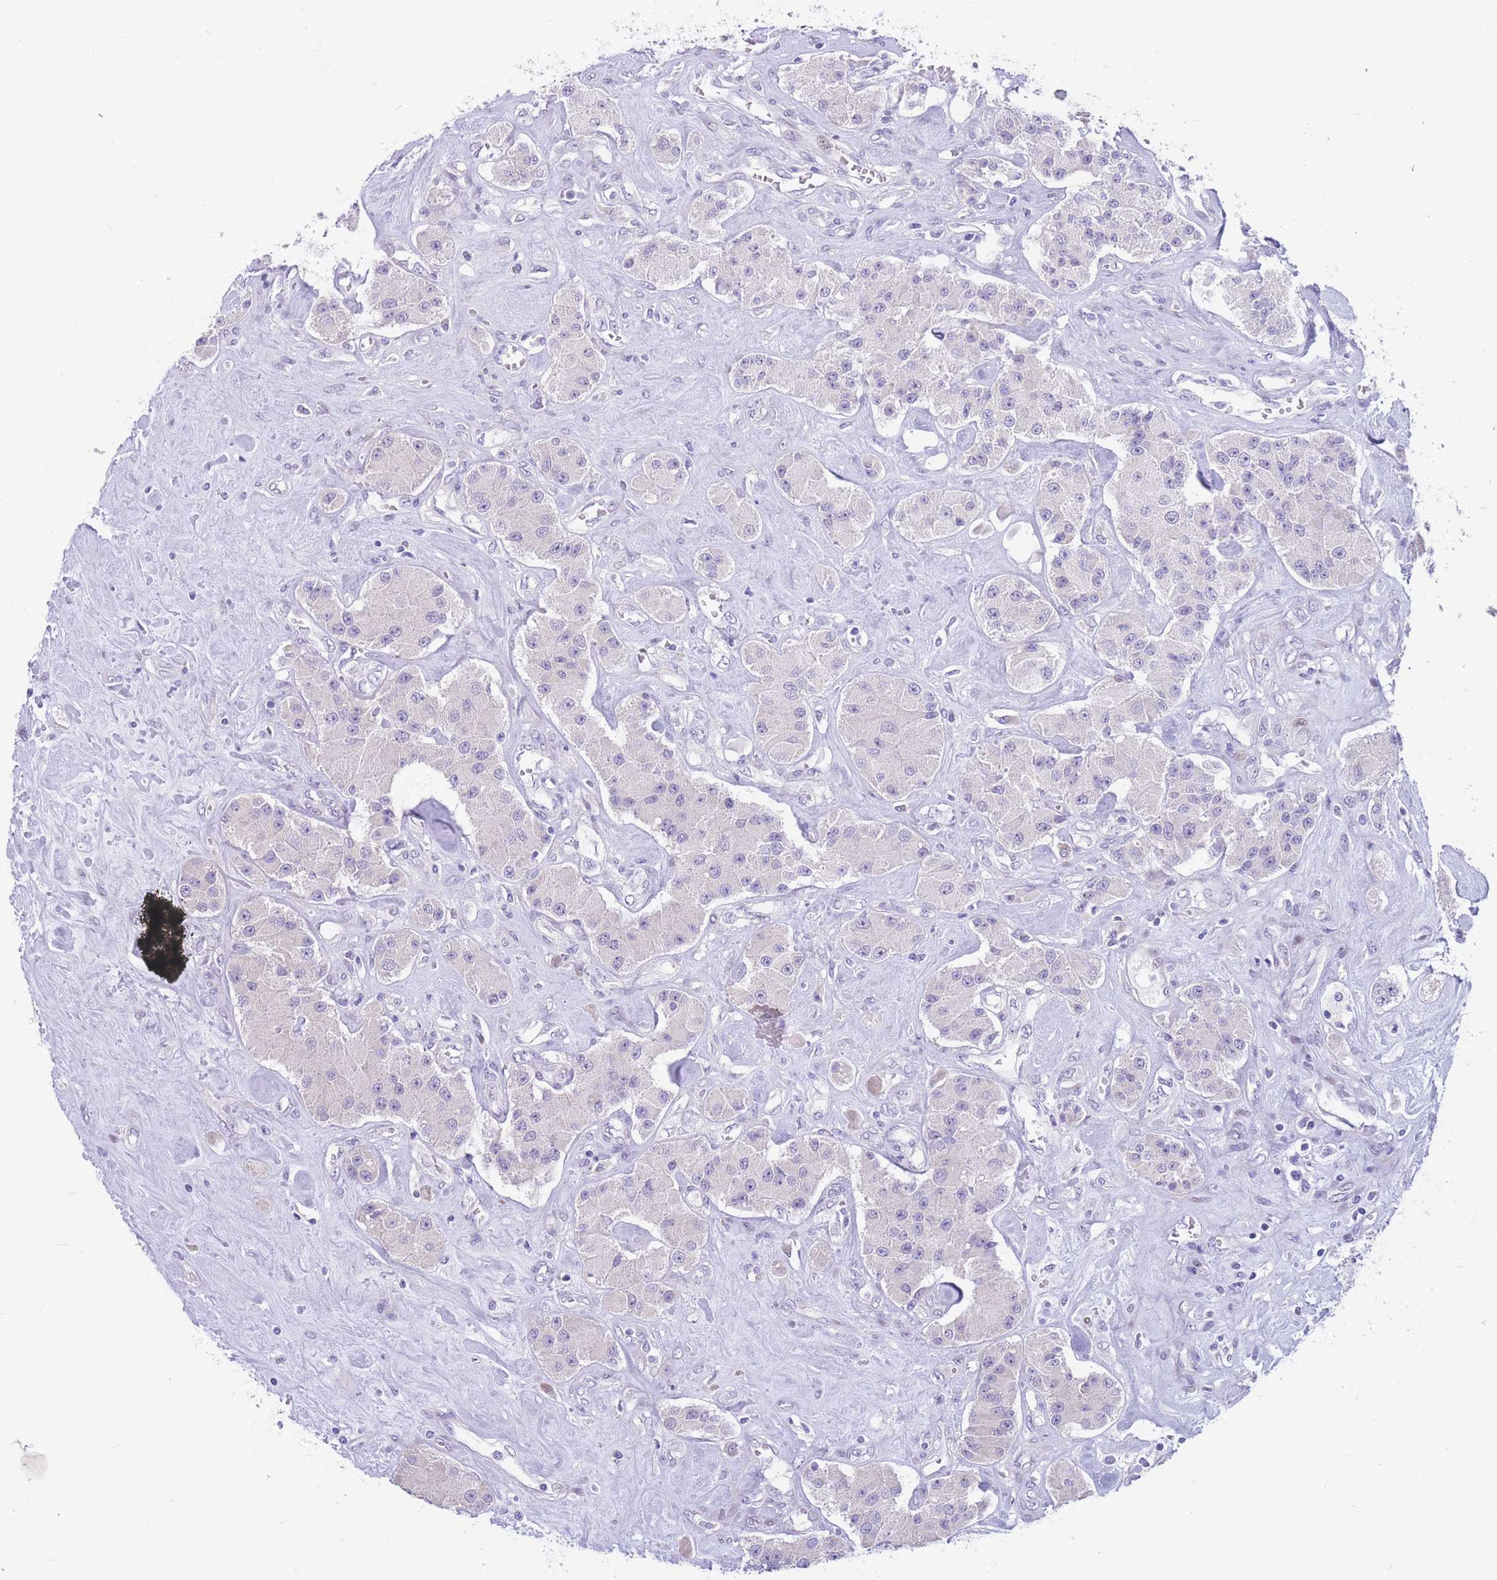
{"staining": {"intensity": "negative", "quantity": "none", "location": "none"}, "tissue": "carcinoid", "cell_type": "Tumor cells", "image_type": "cancer", "snomed": [{"axis": "morphology", "description": "Carcinoid, malignant, NOS"}, {"axis": "topography", "description": "Pancreas"}], "caption": "Carcinoid was stained to show a protein in brown. There is no significant staining in tumor cells.", "gene": "SHCBP1", "patient": {"sex": "male", "age": 41}}